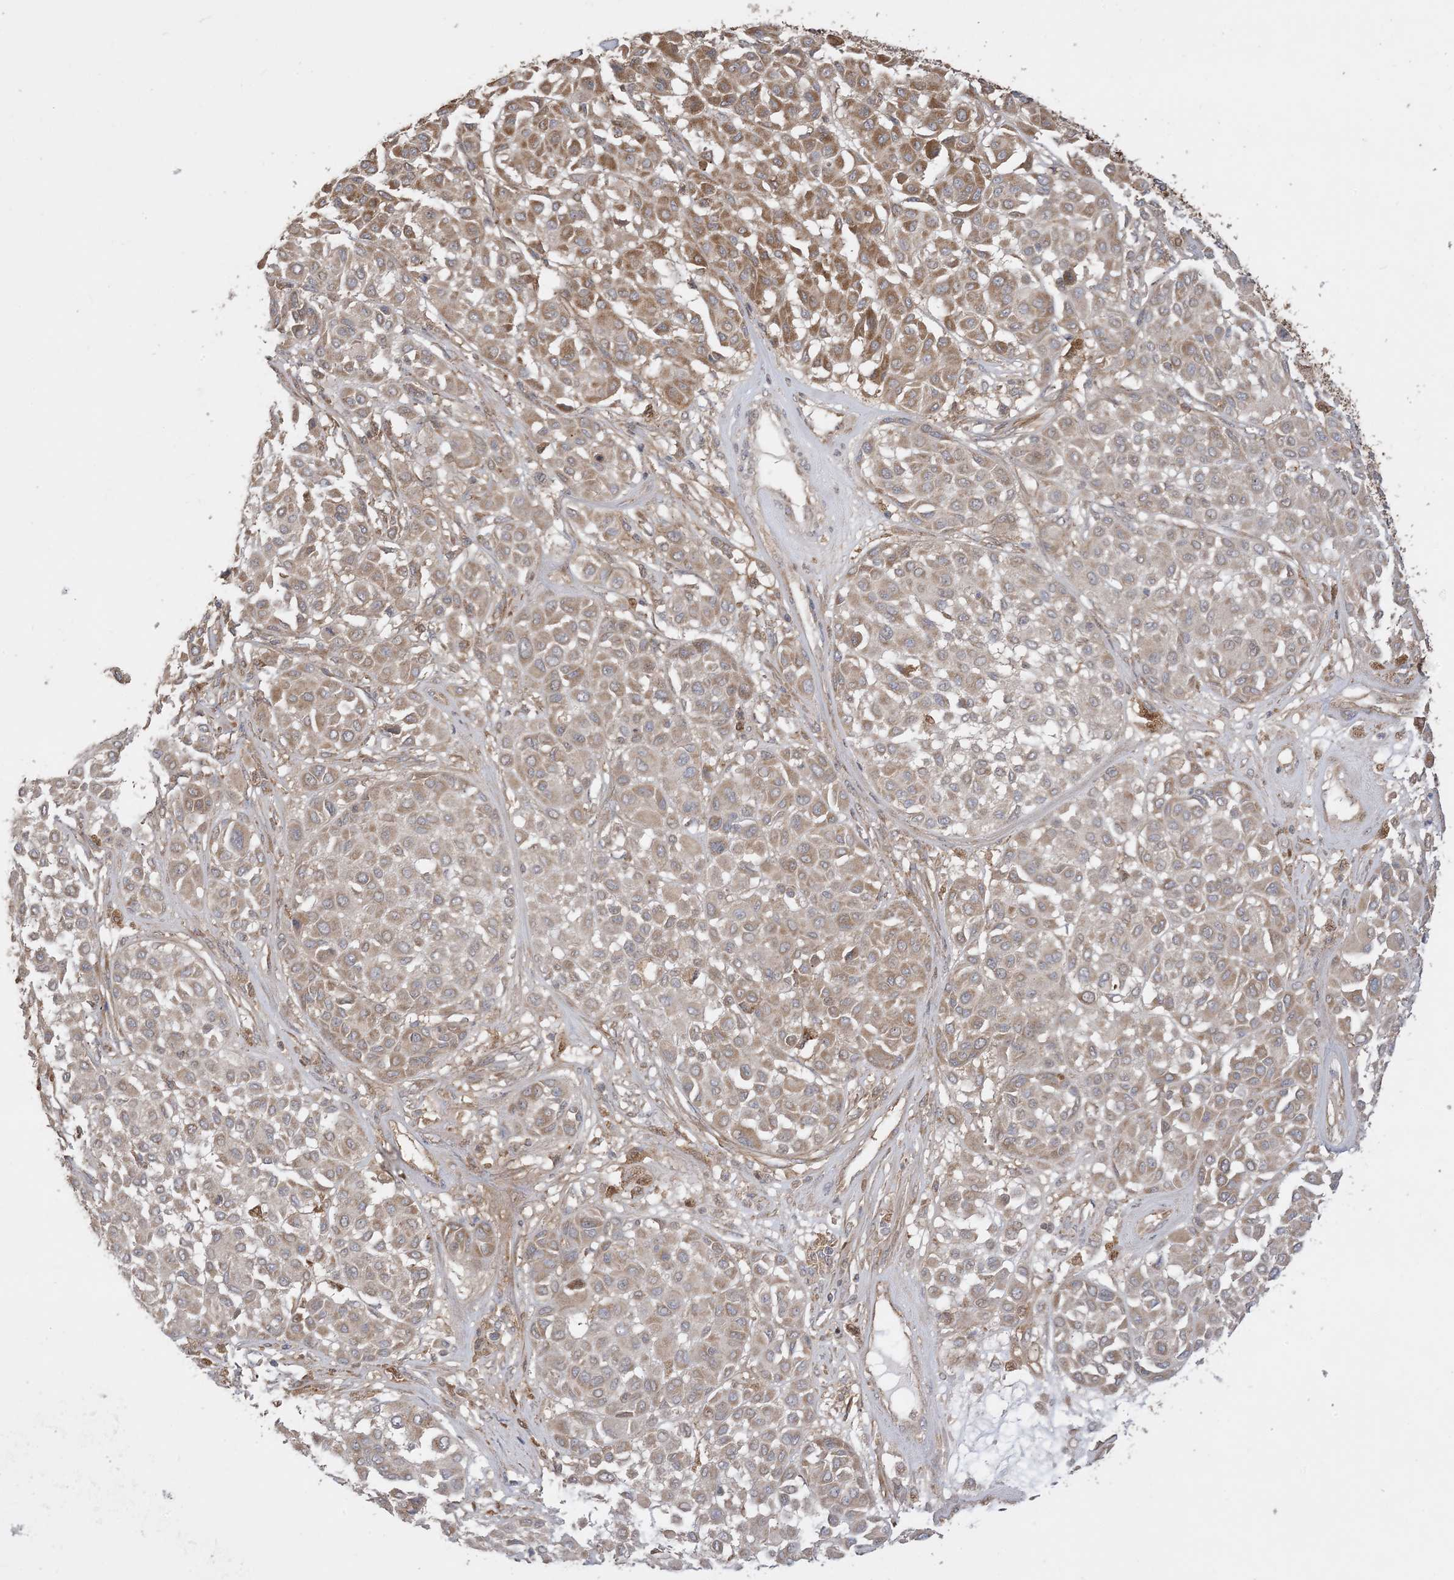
{"staining": {"intensity": "strong", "quantity": ">75%", "location": "cytoplasmic/membranous"}, "tissue": "melanoma", "cell_type": "Tumor cells", "image_type": "cancer", "snomed": [{"axis": "morphology", "description": "Malignant melanoma, Metastatic site"}, {"axis": "topography", "description": "Soft tissue"}], "caption": "A histopathology image of melanoma stained for a protein reveals strong cytoplasmic/membranous brown staining in tumor cells.", "gene": "SIRT3", "patient": {"sex": "male", "age": 41}}